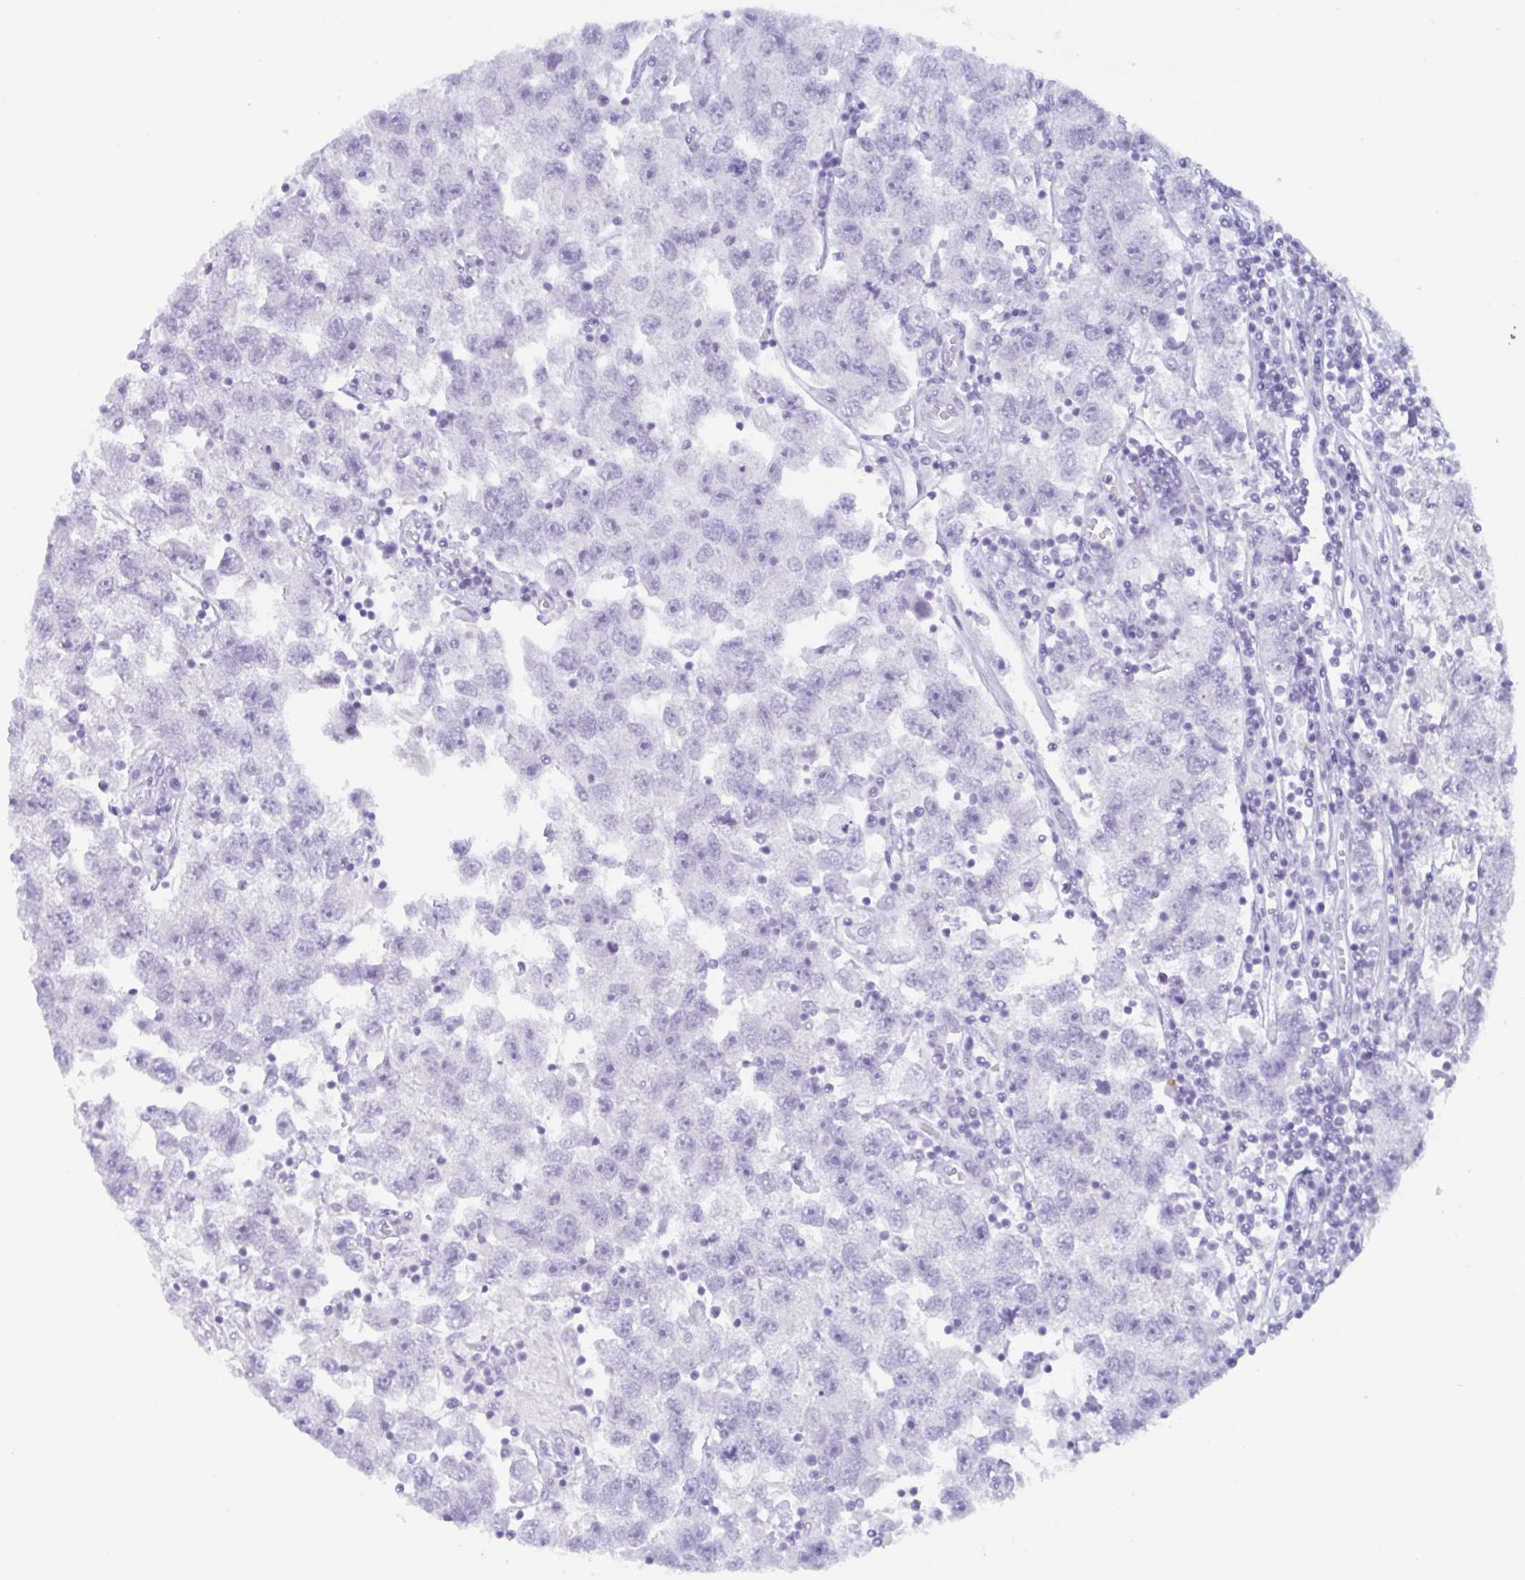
{"staining": {"intensity": "negative", "quantity": "none", "location": "none"}, "tissue": "testis cancer", "cell_type": "Tumor cells", "image_type": "cancer", "snomed": [{"axis": "morphology", "description": "Seminoma, NOS"}, {"axis": "topography", "description": "Testis"}], "caption": "The IHC micrograph has no significant expression in tumor cells of testis cancer (seminoma) tissue. The staining was performed using DAB to visualize the protein expression in brown, while the nuclei were stained in blue with hematoxylin (Magnification: 20x).", "gene": "DTWD2", "patient": {"sex": "male", "age": 26}}